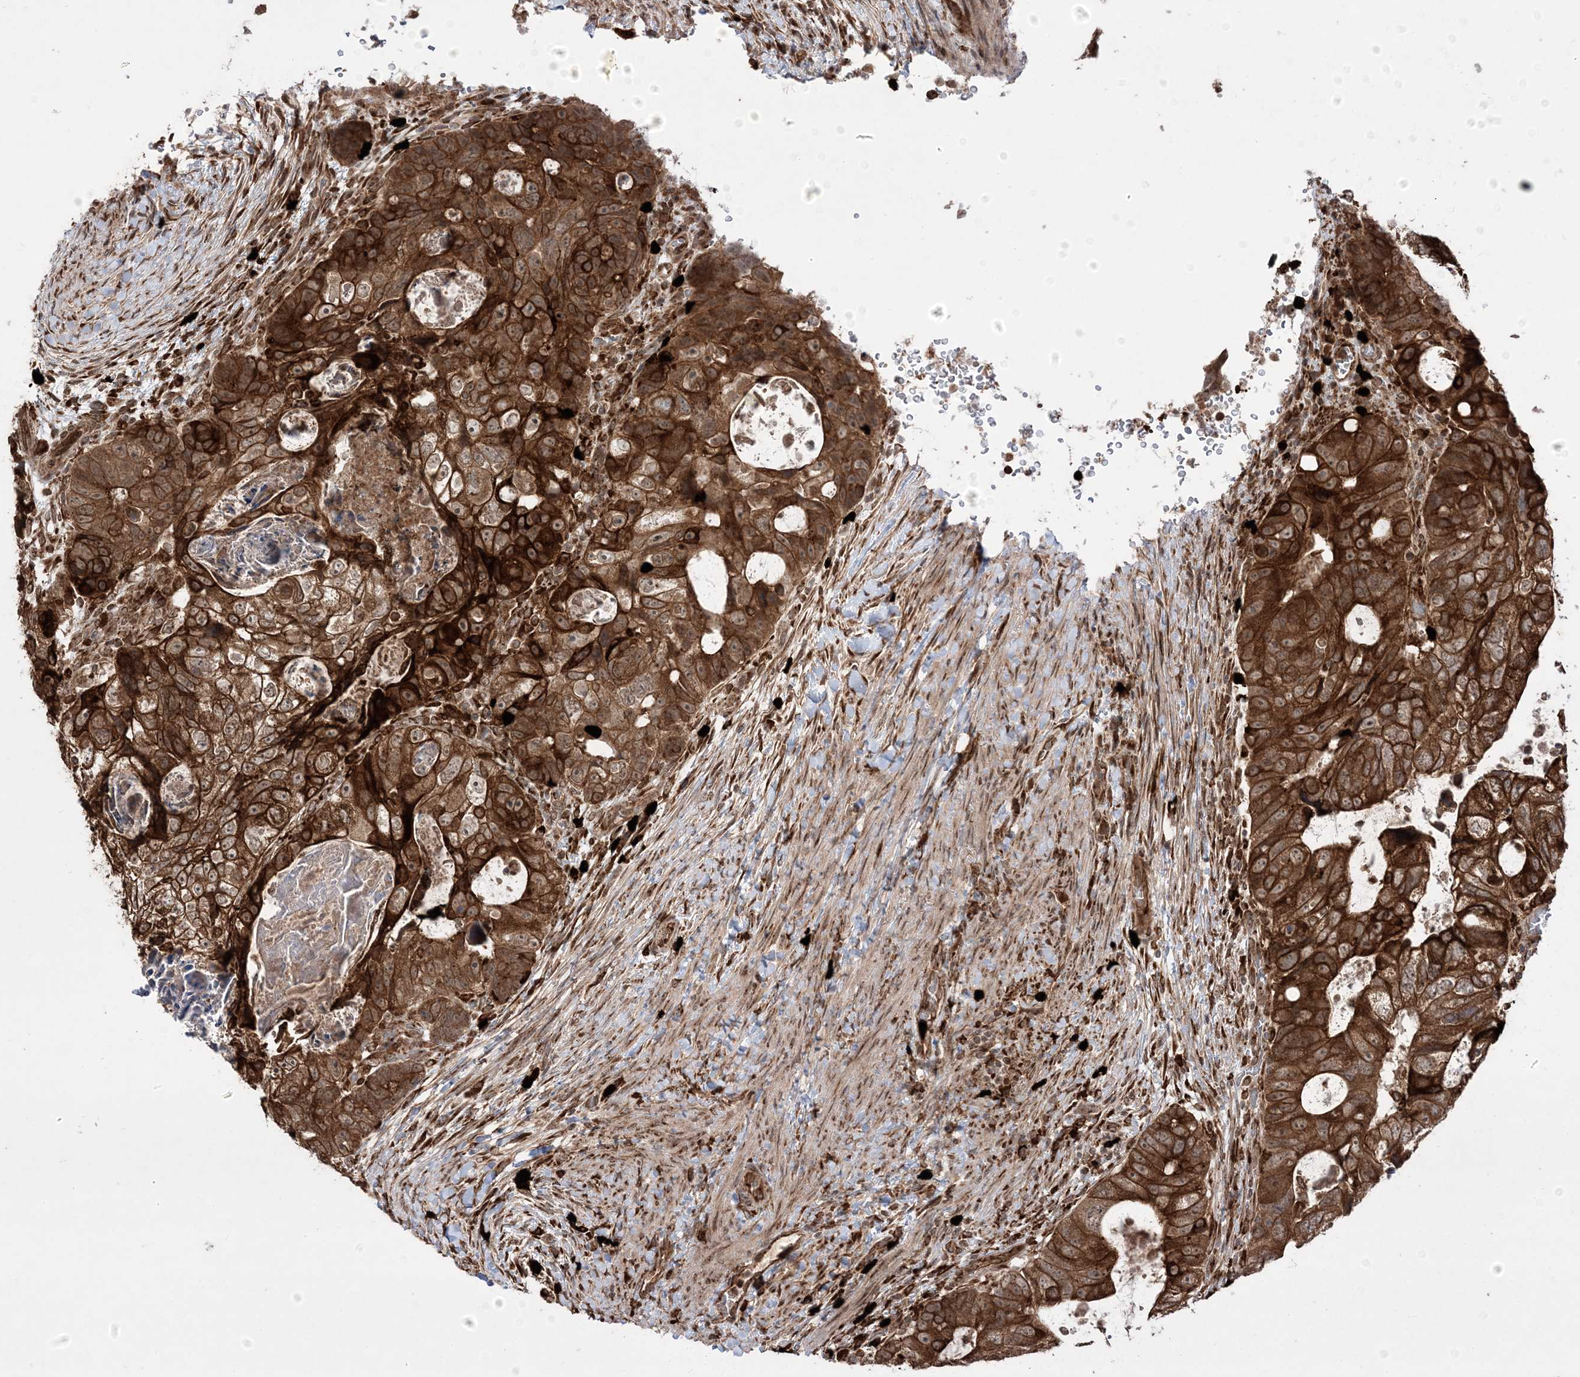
{"staining": {"intensity": "strong", "quantity": ">75%", "location": "cytoplasmic/membranous"}, "tissue": "colorectal cancer", "cell_type": "Tumor cells", "image_type": "cancer", "snomed": [{"axis": "morphology", "description": "Adenocarcinoma, NOS"}, {"axis": "topography", "description": "Rectum"}], "caption": "Brown immunohistochemical staining in human adenocarcinoma (colorectal) reveals strong cytoplasmic/membranous staining in approximately >75% of tumor cells. (IHC, brightfield microscopy, high magnification).", "gene": "EPC2", "patient": {"sex": "male", "age": 59}}